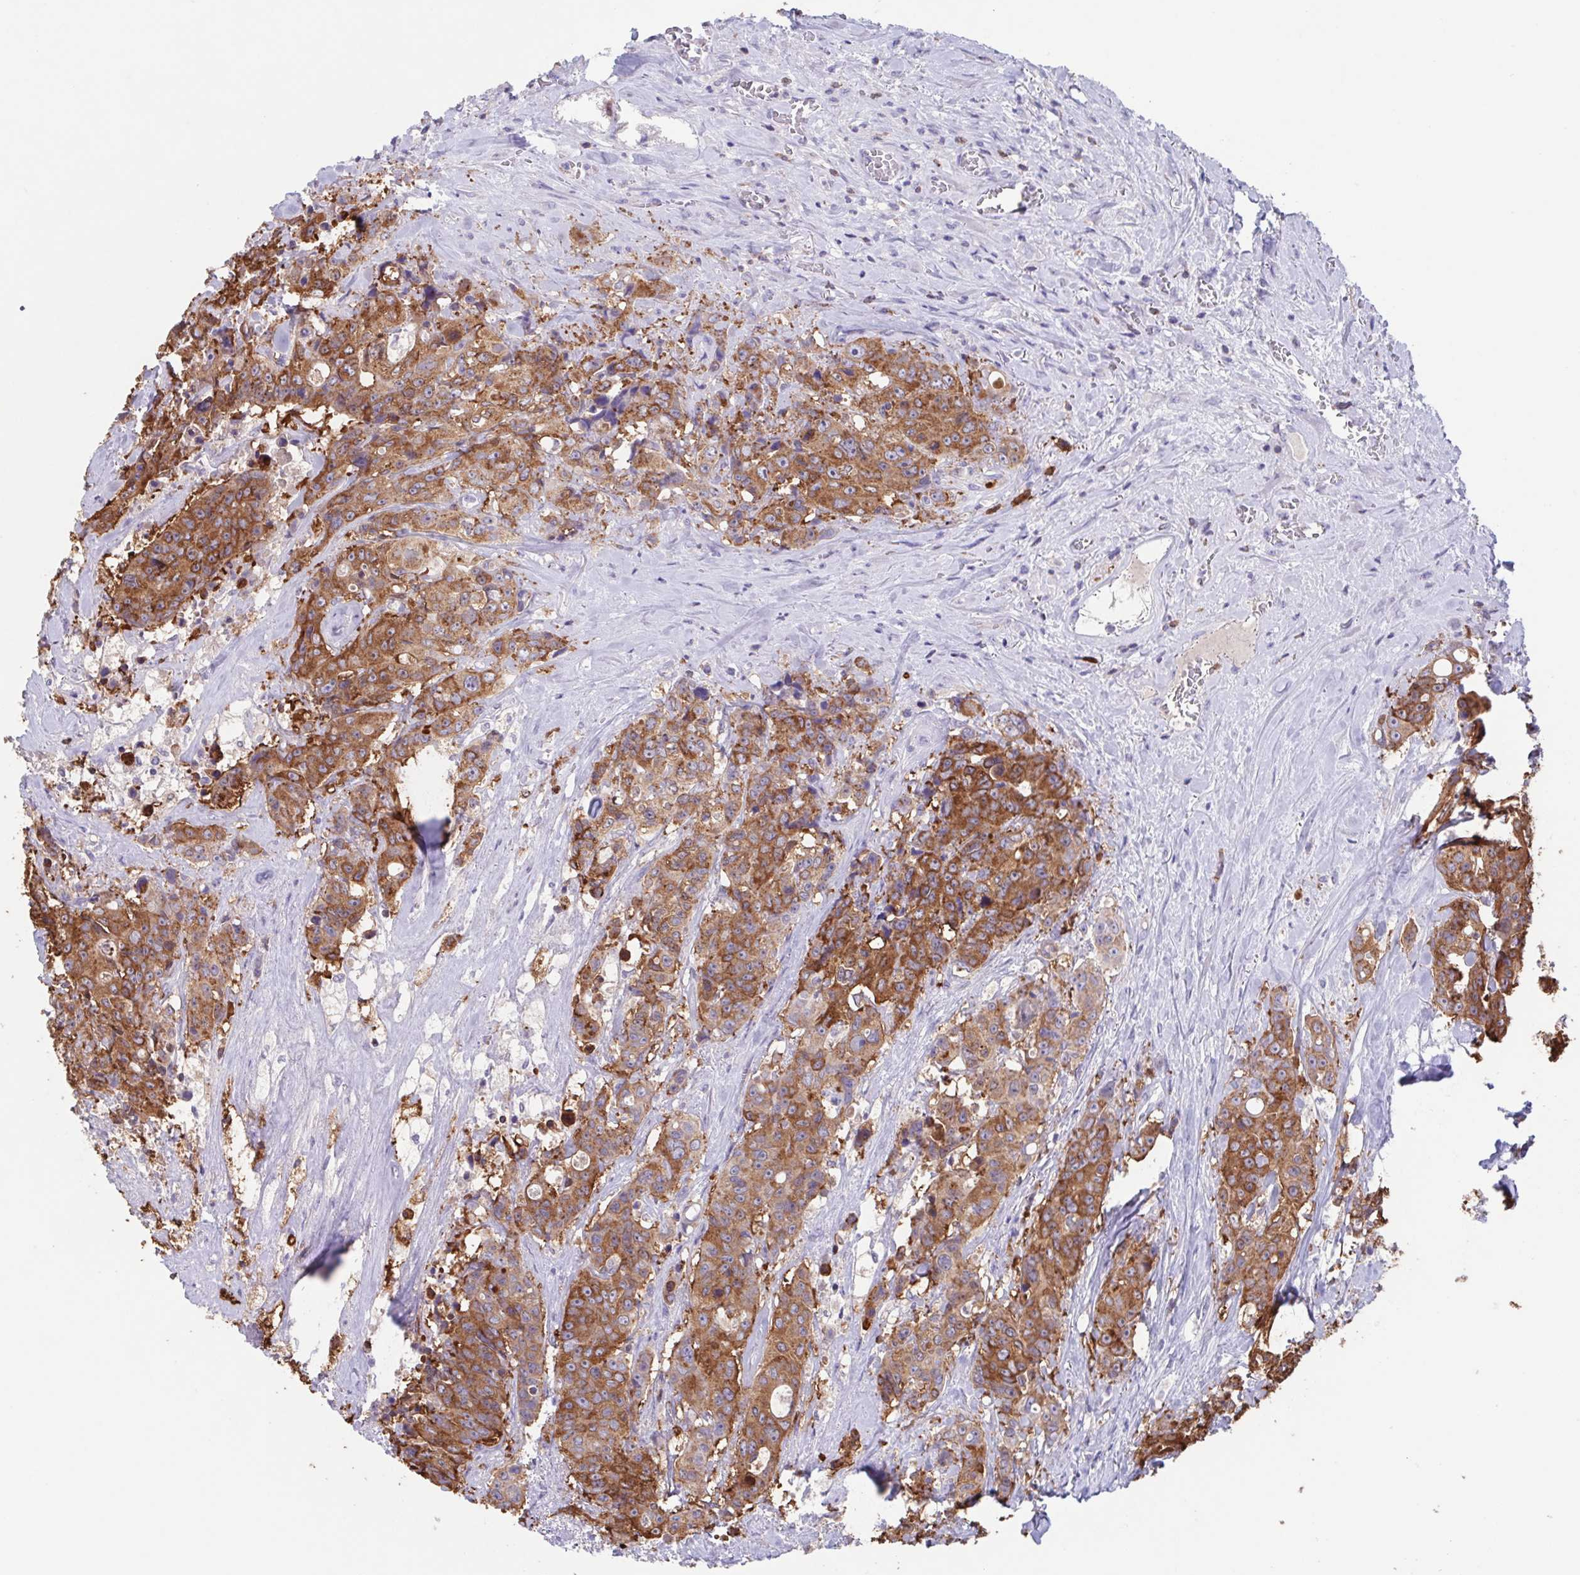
{"staining": {"intensity": "moderate", "quantity": ">75%", "location": "cytoplasmic/membranous"}, "tissue": "colorectal cancer", "cell_type": "Tumor cells", "image_type": "cancer", "snomed": [{"axis": "morphology", "description": "Adenocarcinoma, NOS"}, {"axis": "topography", "description": "Rectum"}], "caption": "Immunohistochemical staining of adenocarcinoma (colorectal) displays medium levels of moderate cytoplasmic/membranous protein staining in approximately >75% of tumor cells. (DAB IHC with brightfield microscopy, high magnification).", "gene": "TPD52", "patient": {"sex": "female", "age": 62}}